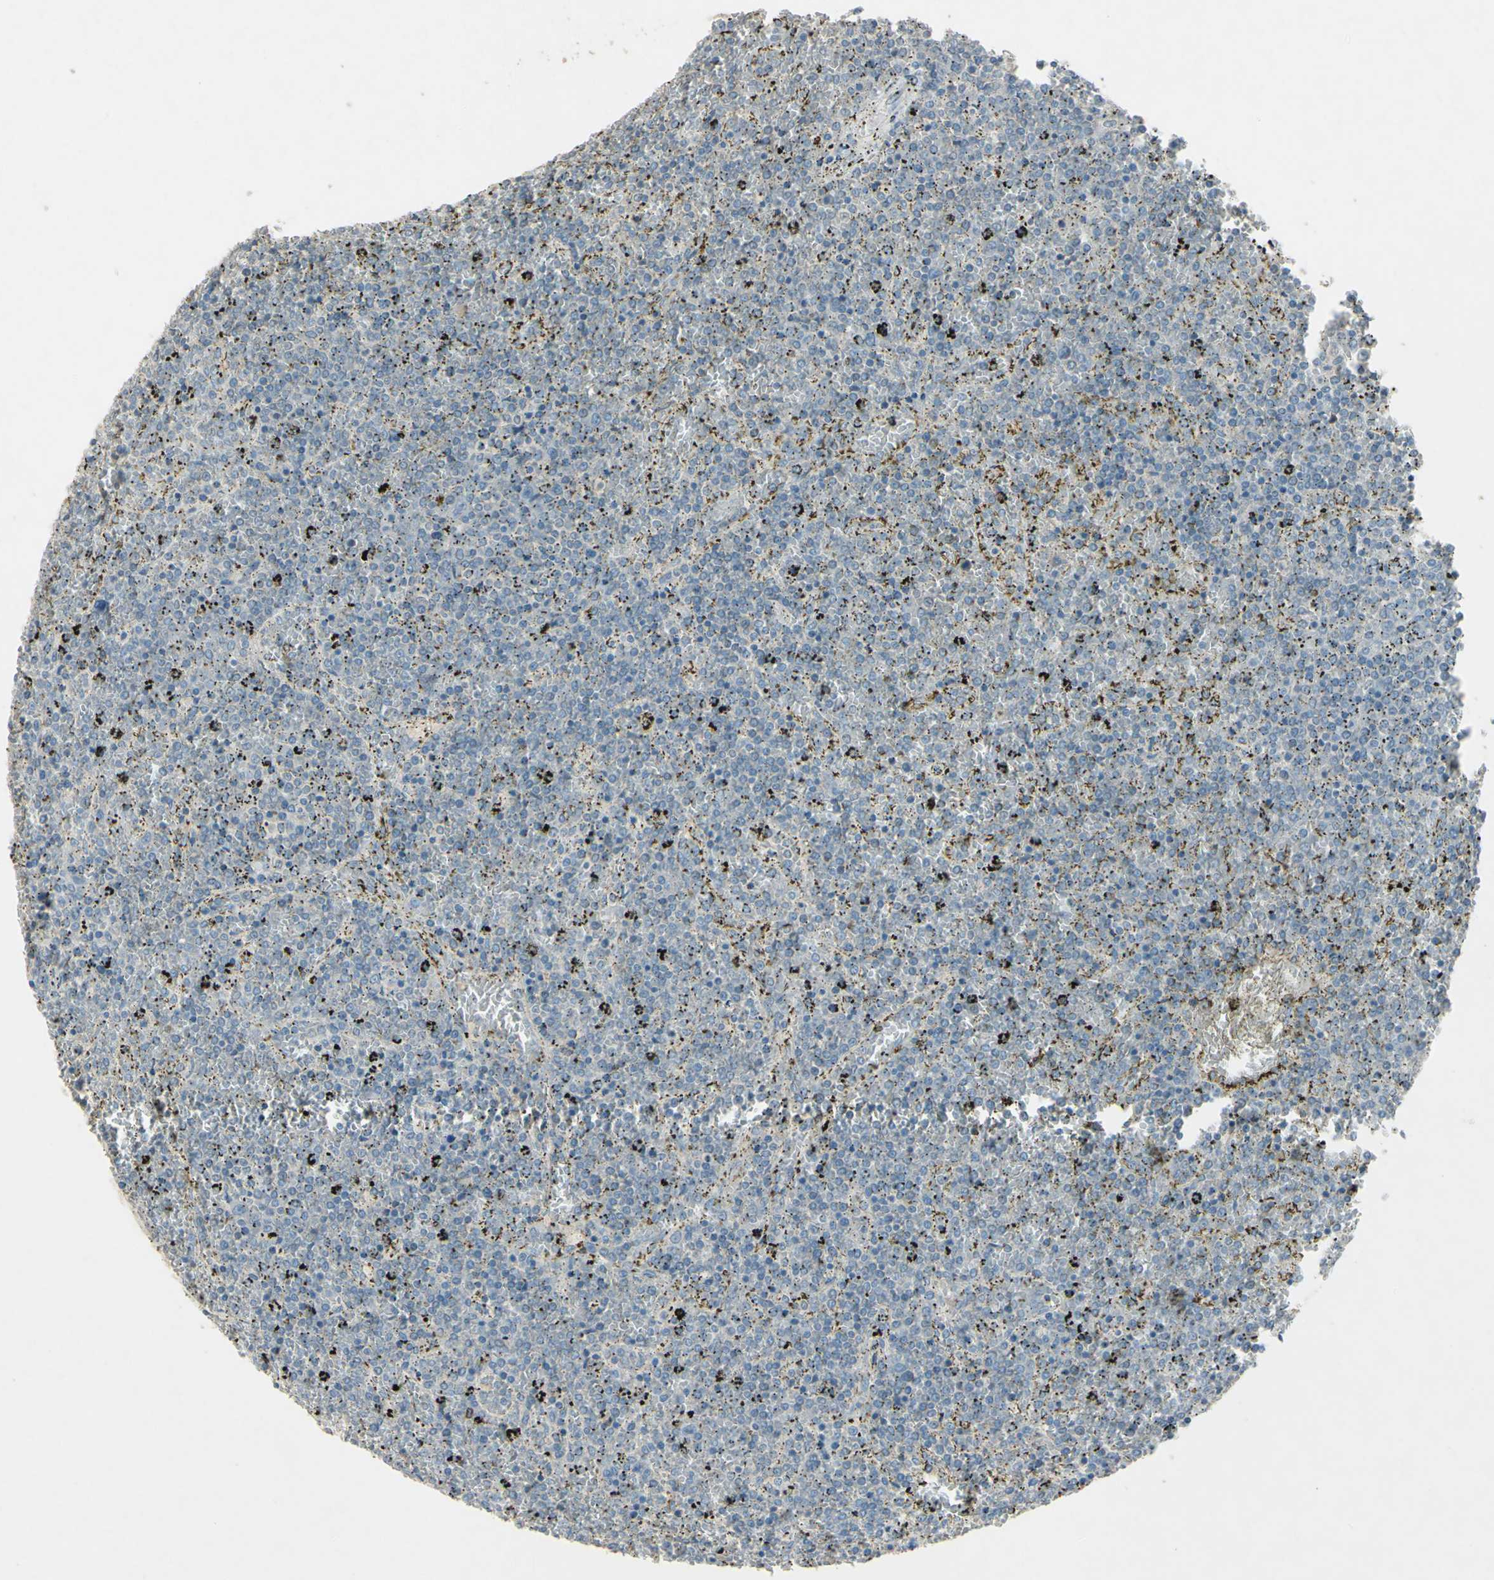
{"staining": {"intensity": "negative", "quantity": "none", "location": "none"}, "tissue": "lymphoma", "cell_type": "Tumor cells", "image_type": "cancer", "snomed": [{"axis": "morphology", "description": "Malignant lymphoma, non-Hodgkin's type, Low grade"}, {"axis": "topography", "description": "Spleen"}], "caption": "Lymphoma was stained to show a protein in brown. There is no significant staining in tumor cells.", "gene": "TIMM21", "patient": {"sex": "female", "age": 77}}